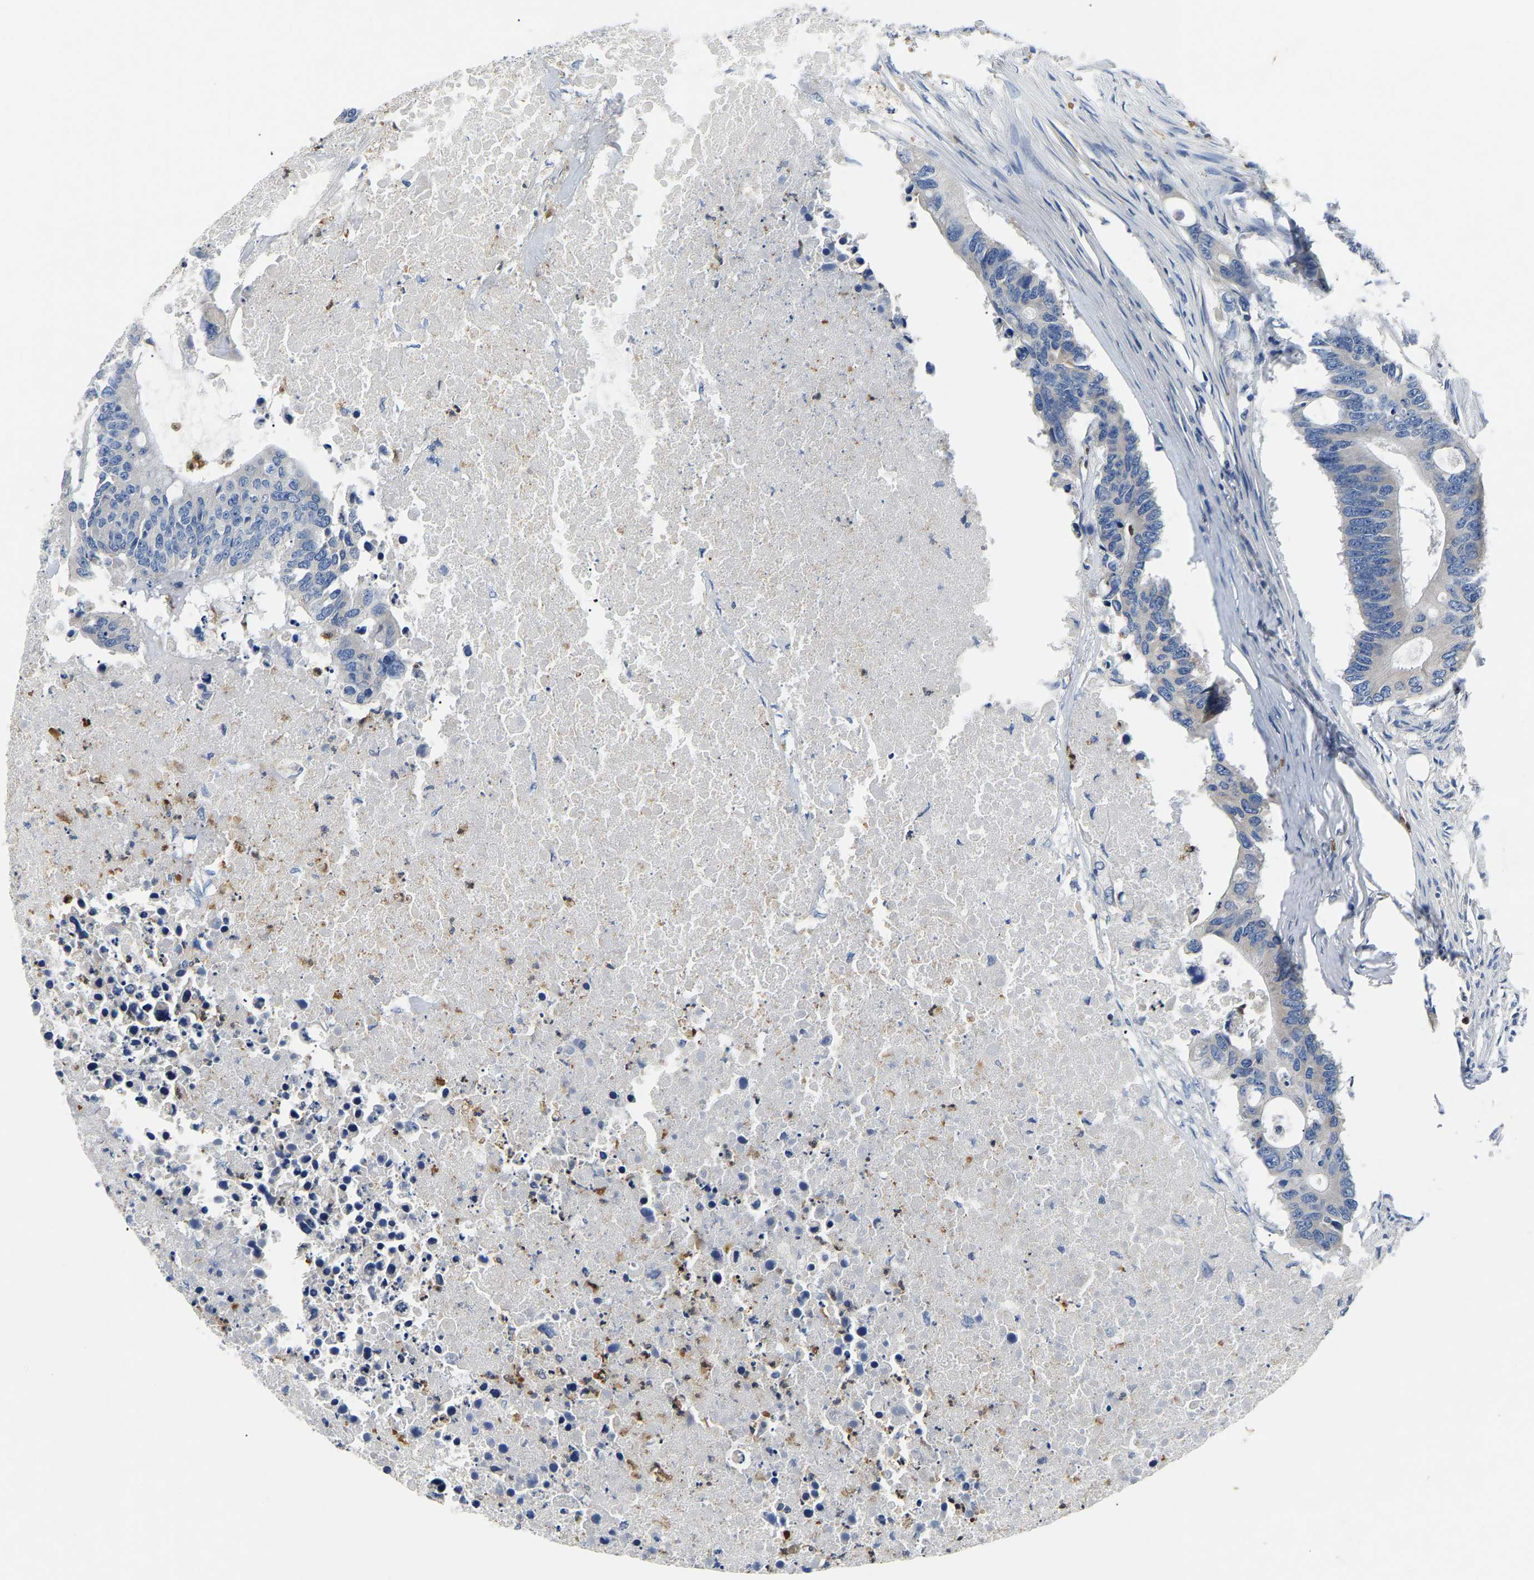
{"staining": {"intensity": "negative", "quantity": "none", "location": "none"}, "tissue": "colorectal cancer", "cell_type": "Tumor cells", "image_type": "cancer", "snomed": [{"axis": "morphology", "description": "Adenocarcinoma, NOS"}, {"axis": "topography", "description": "Colon"}], "caption": "Immunohistochemistry photomicrograph of neoplastic tissue: colorectal adenocarcinoma stained with DAB (3,3'-diaminobenzidine) reveals no significant protein staining in tumor cells. (Immunohistochemistry, brightfield microscopy, high magnification).", "gene": "TOR1B", "patient": {"sex": "male", "age": 71}}